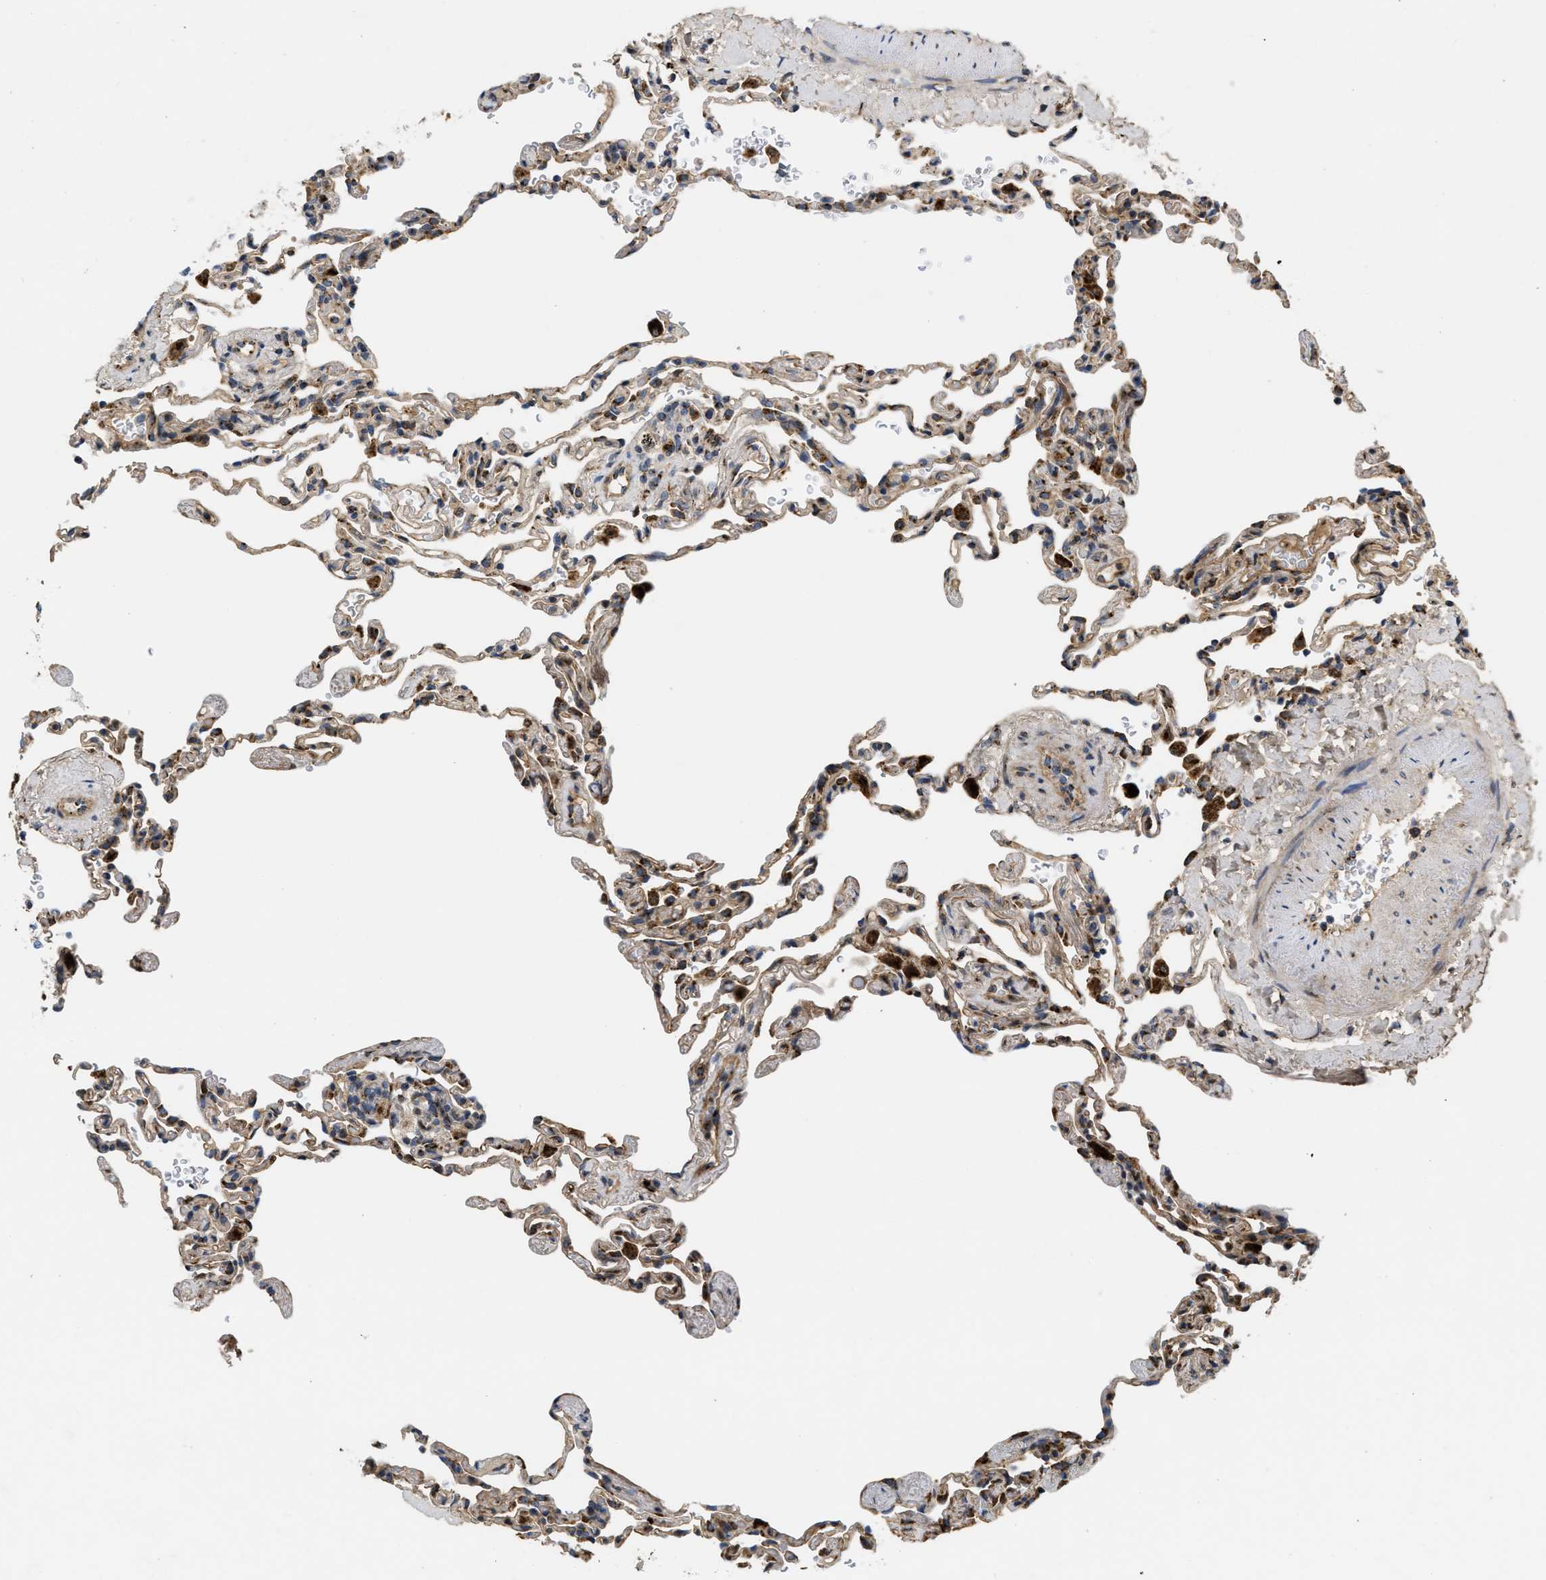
{"staining": {"intensity": "weak", "quantity": "25%-75%", "location": "cytoplasmic/membranous"}, "tissue": "lung", "cell_type": "Alveolar cells", "image_type": "normal", "snomed": [{"axis": "morphology", "description": "Normal tissue, NOS"}, {"axis": "topography", "description": "Lung"}], "caption": "Immunohistochemistry (DAB) staining of normal human lung shows weak cytoplasmic/membranous protein expression in approximately 25%-75% of alveolar cells.", "gene": "ZNF70", "patient": {"sex": "male", "age": 59}}